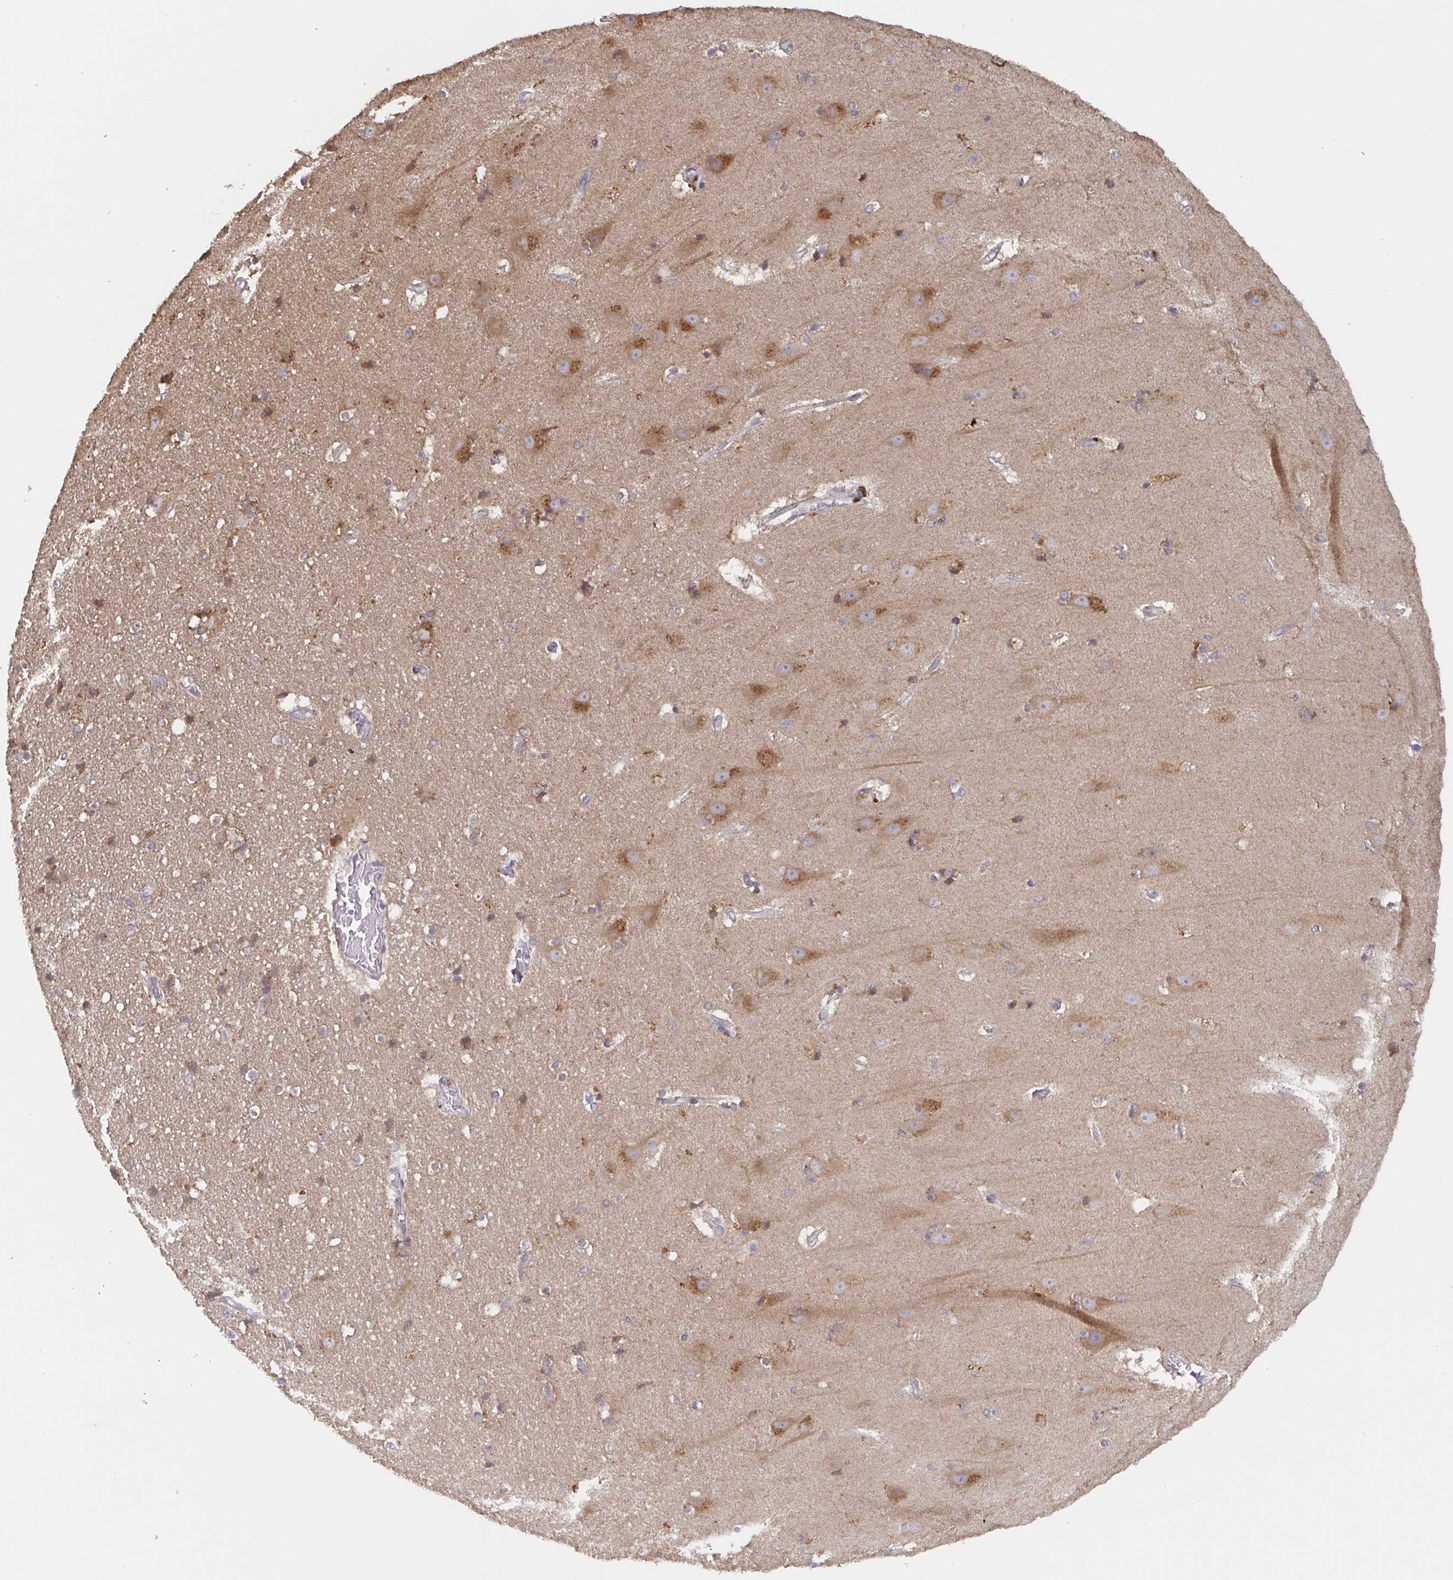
{"staining": {"intensity": "moderate", "quantity": "25%-75%", "location": "cytoplasmic/membranous"}, "tissue": "hippocampus", "cell_type": "Glial cells", "image_type": "normal", "snomed": [{"axis": "morphology", "description": "Normal tissue, NOS"}, {"axis": "topography", "description": "Hippocampus"}], "caption": "IHC of normal human hippocampus displays medium levels of moderate cytoplasmic/membranous positivity in approximately 25%-75% of glial cells. (DAB (3,3'-diaminobenzidine) = brown stain, brightfield microscopy at high magnification).", "gene": "DCST1", "patient": {"sex": "male", "age": 63}}